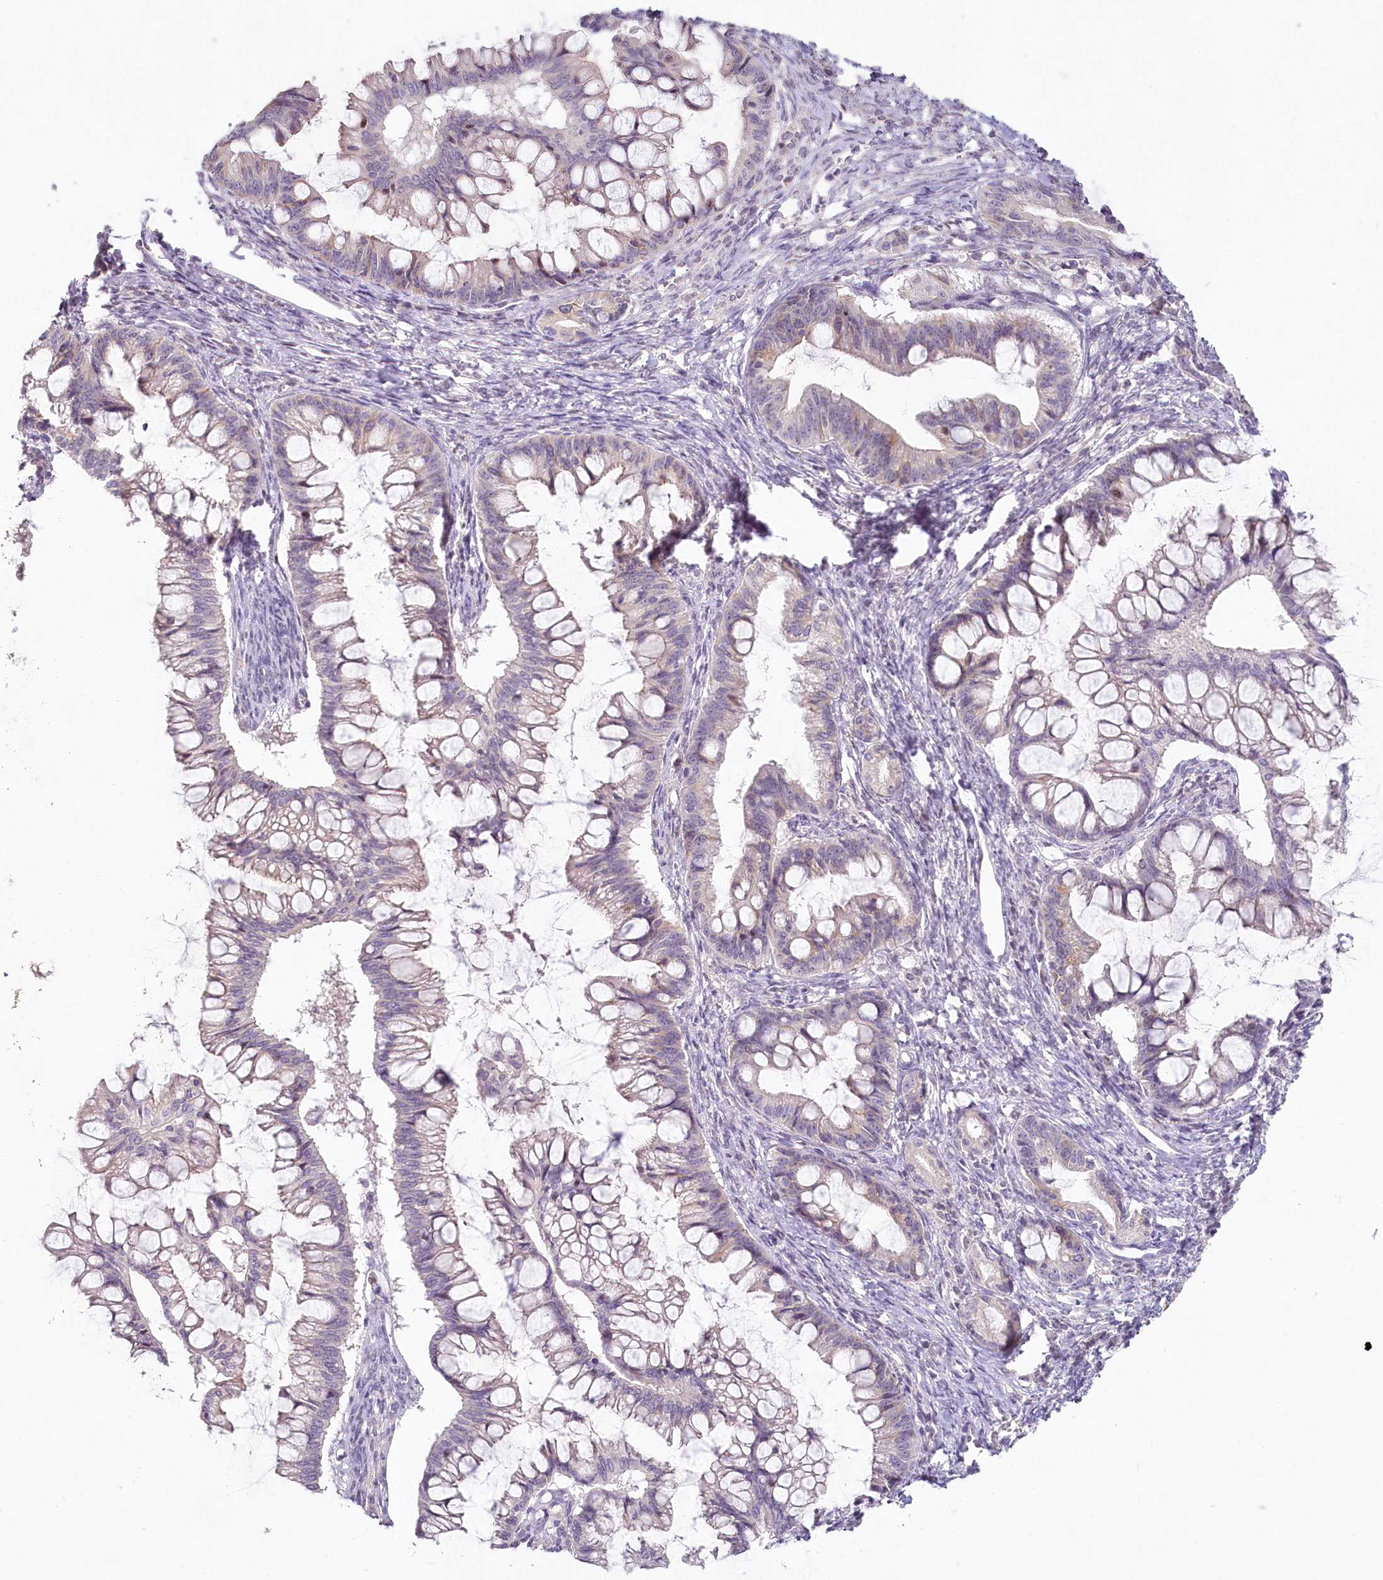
{"staining": {"intensity": "negative", "quantity": "none", "location": "none"}, "tissue": "ovarian cancer", "cell_type": "Tumor cells", "image_type": "cancer", "snomed": [{"axis": "morphology", "description": "Cystadenocarcinoma, mucinous, NOS"}, {"axis": "topography", "description": "Ovary"}], "caption": "There is no significant positivity in tumor cells of ovarian cancer (mucinous cystadenocarcinoma).", "gene": "HPD", "patient": {"sex": "female", "age": 73}}